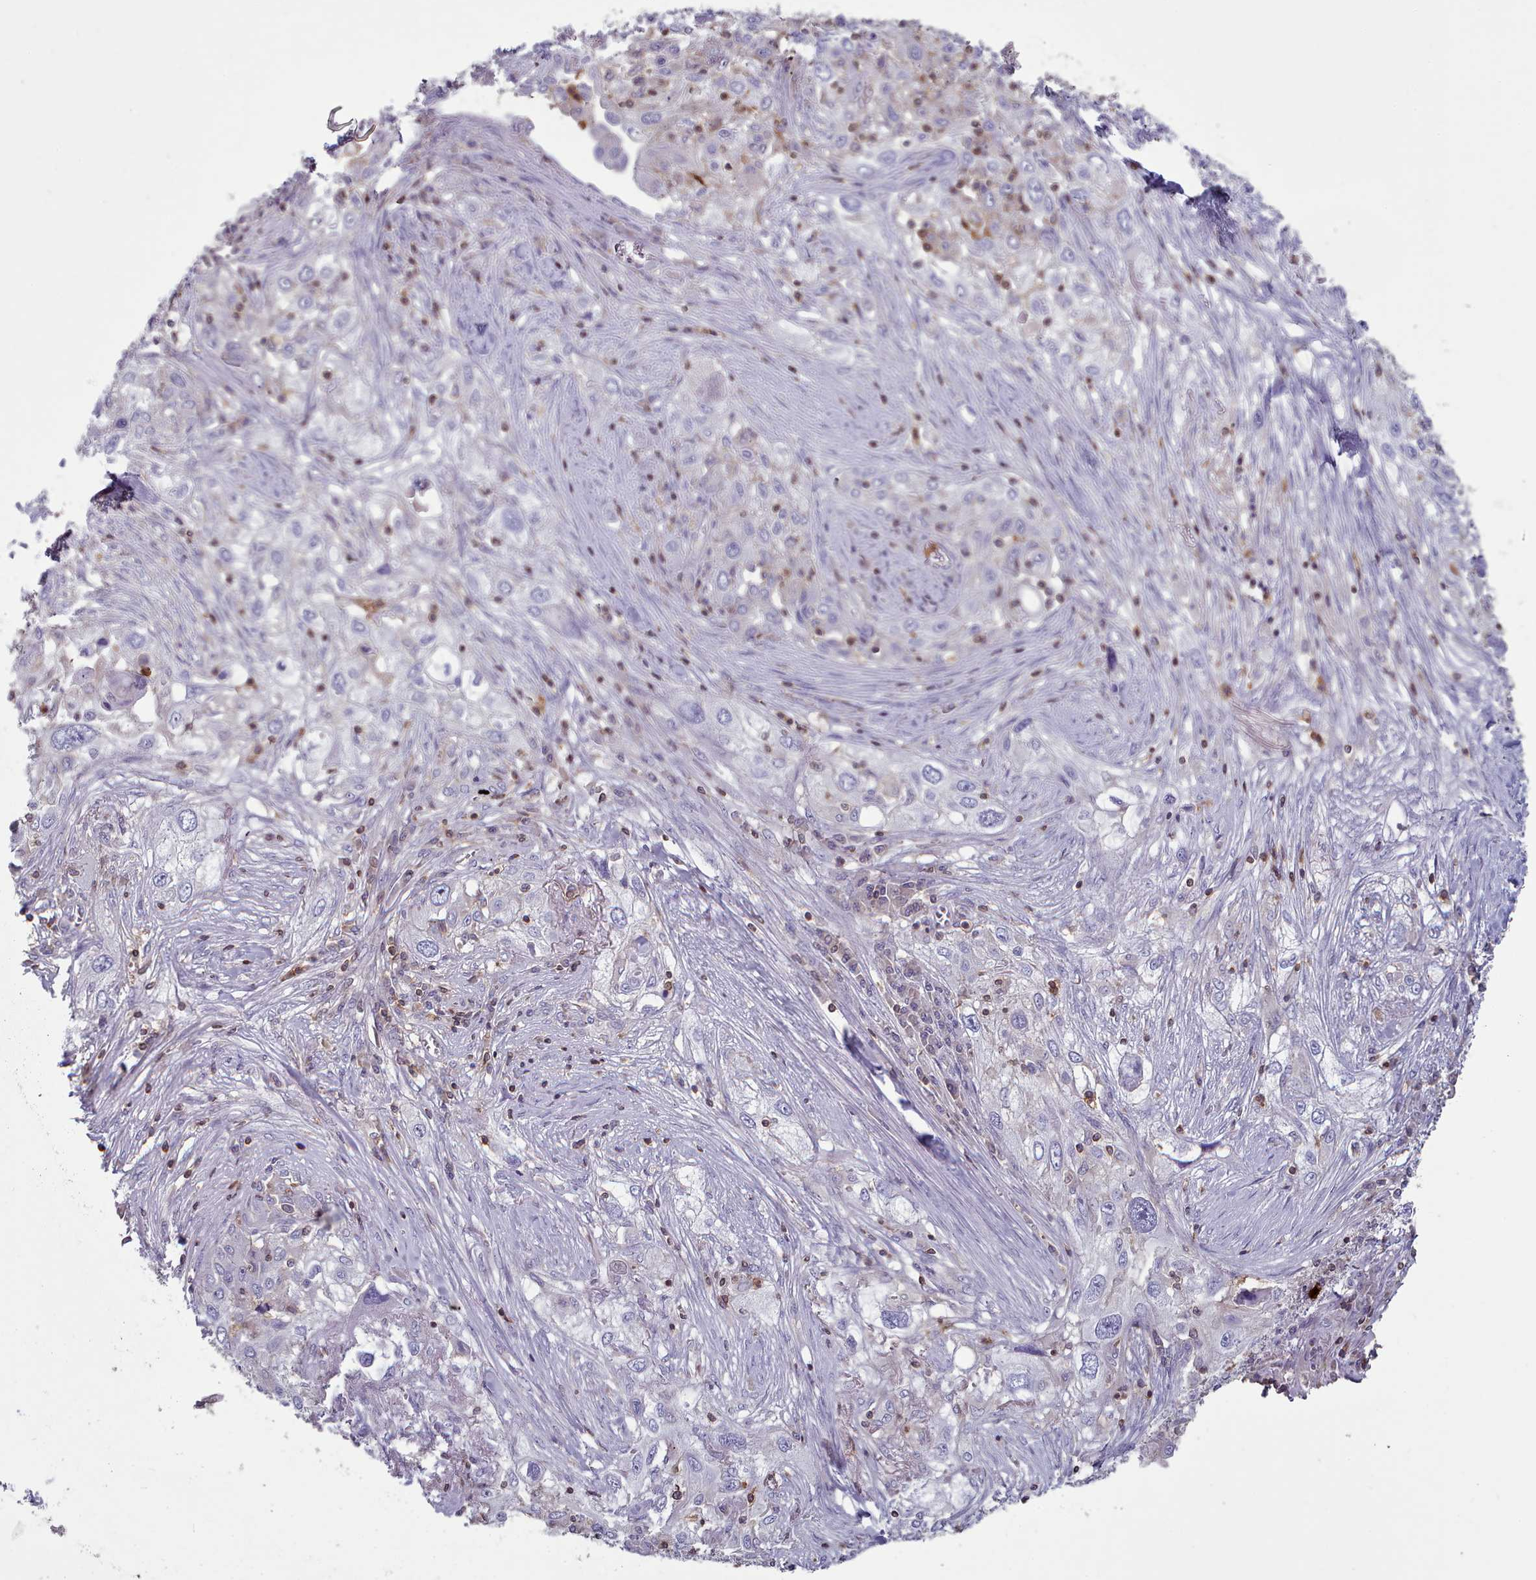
{"staining": {"intensity": "moderate", "quantity": "<25%", "location": "cytoplasmic/membranous"}, "tissue": "lung cancer", "cell_type": "Tumor cells", "image_type": "cancer", "snomed": [{"axis": "morphology", "description": "Squamous cell carcinoma, NOS"}, {"axis": "topography", "description": "Lung"}], "caption": "A photomicrograph of lung squamous cell carcinoma stained for a protein shows moderate cytoplasmic/membranous brown staining in tumor cells.", "gene": "RAC2", "patient": {"sex": "female", "age": 69}}